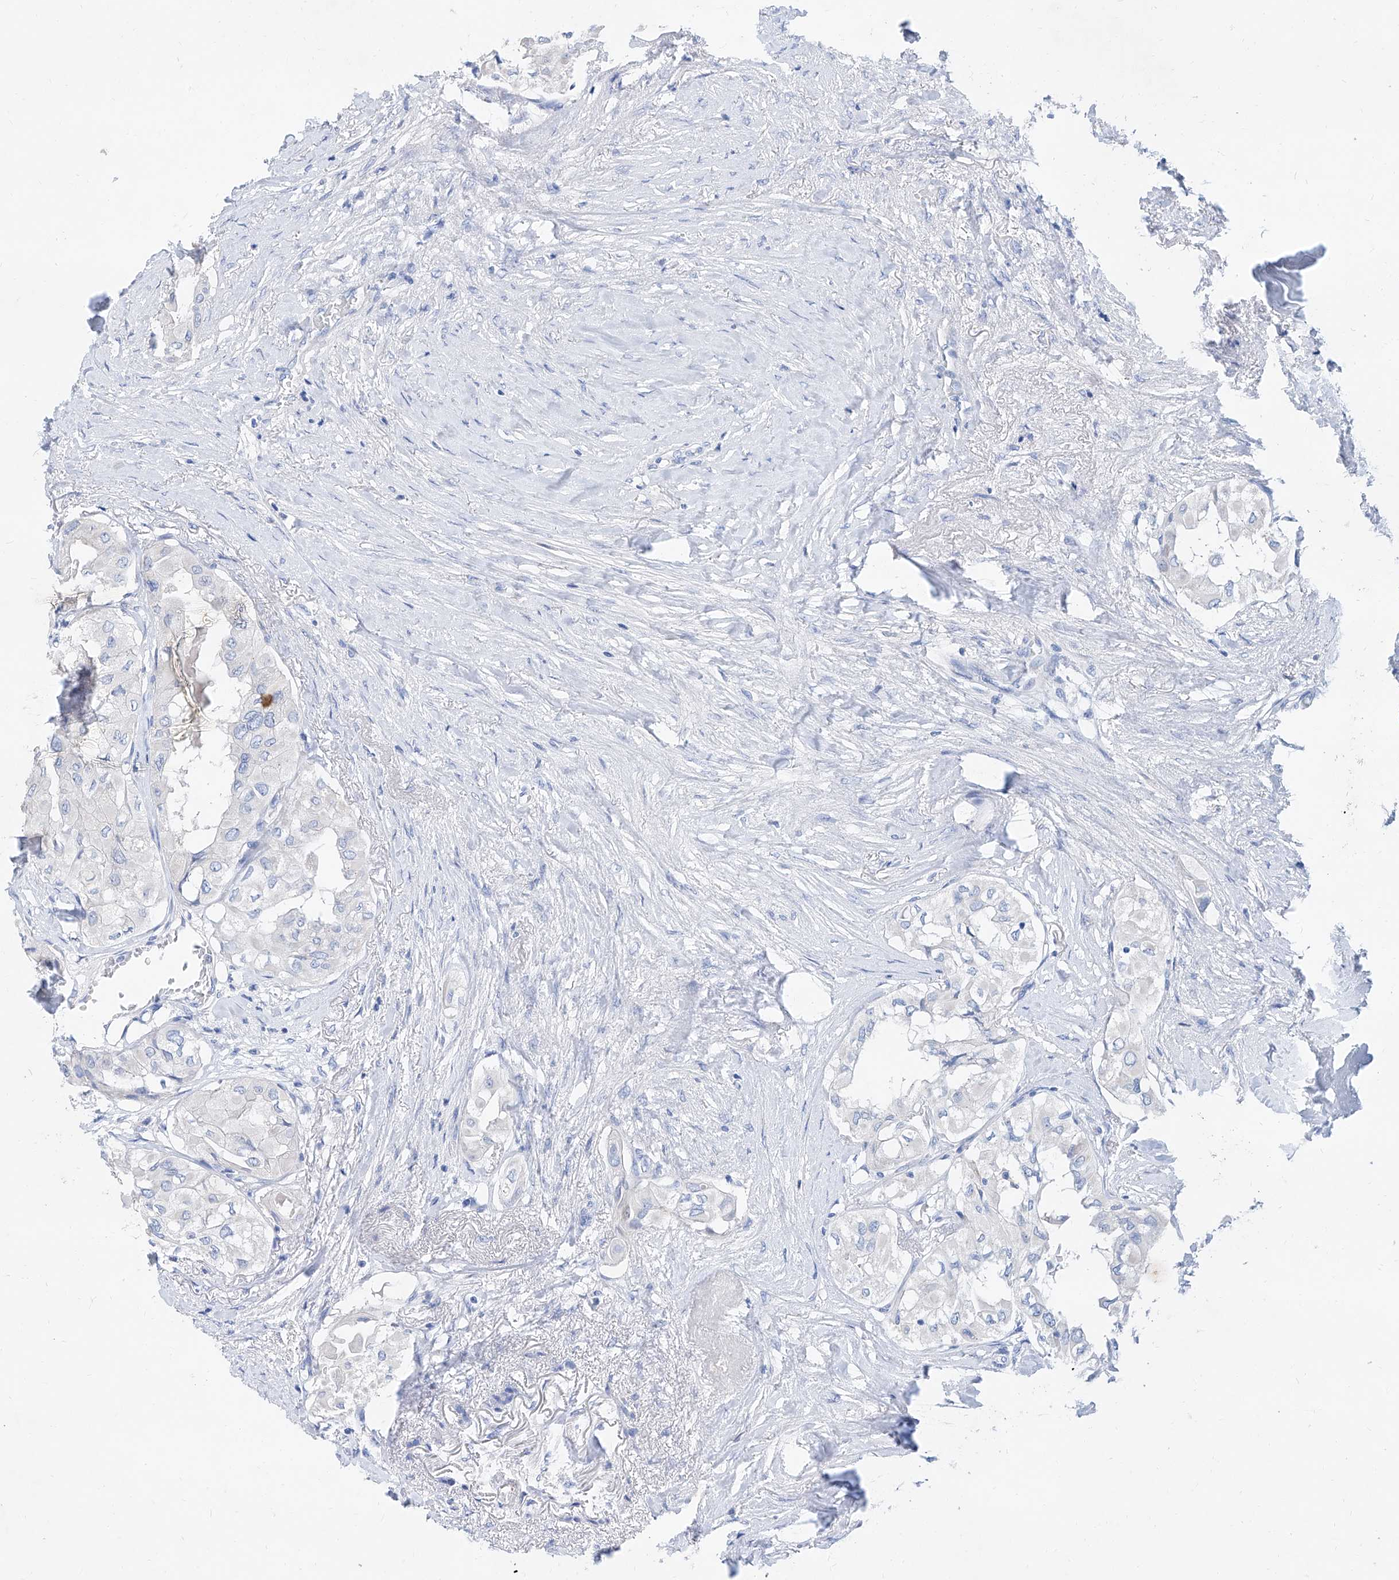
{"staining": {"intensity": "negative", "quantity": "none", "location": "none"}, "tissue": "thyroid cancer", "cell_type": "Tumor cells", "image_type": "cancer", "snomed": [{"axis": "morphology", "description": "Papillary adenocarcinoma, NOS"}, {"axis": "topography", "description": "Thyroid gland"}], "caption": "Human thyroid papillary adenocarcinoma stained for a protein using IHC exhibits no positivity in tumor cells.", "gene": "SLC25A29", "patient": {"sex": "female", "age": 59}}